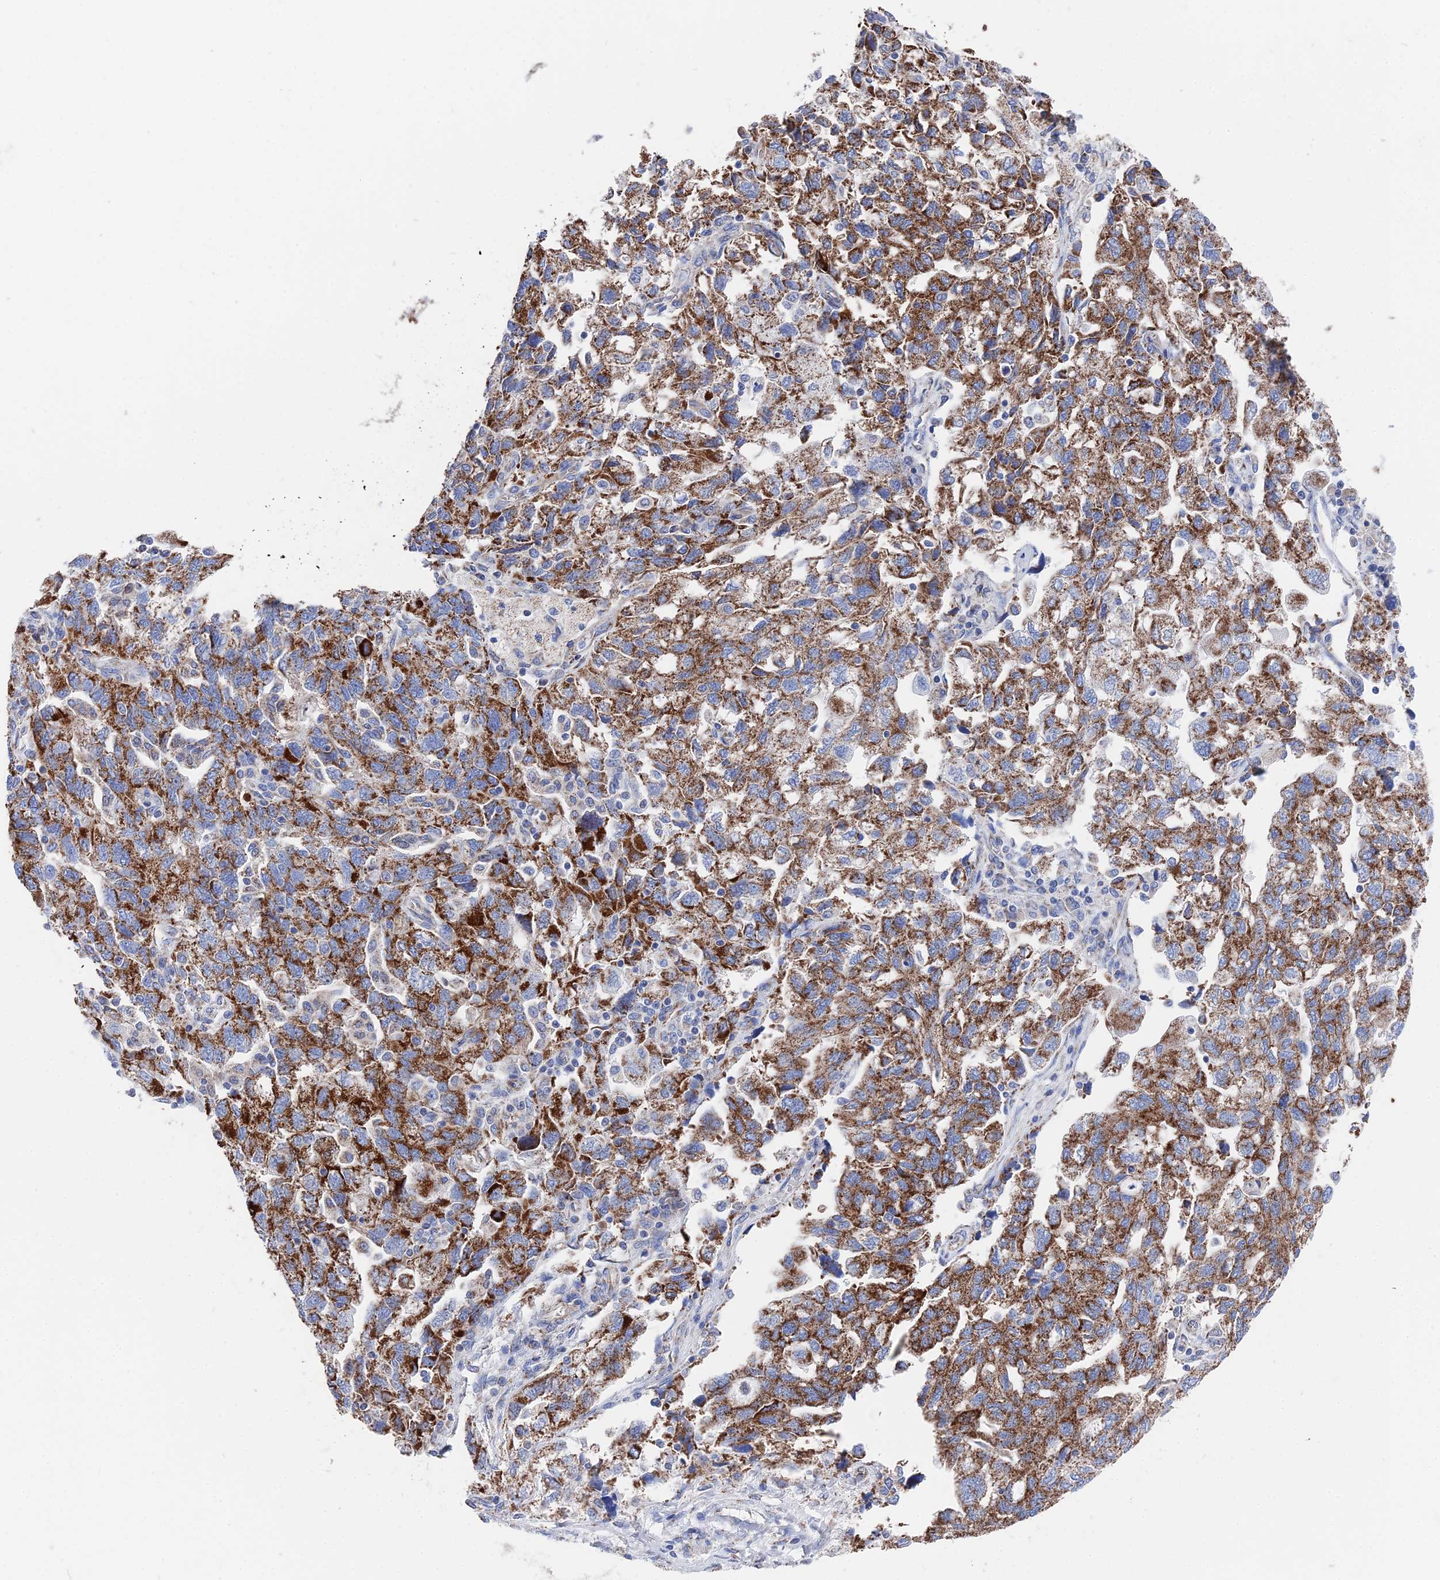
{"staining": {"intensity": "strong", "quantity": ">75%", "location": "cytoplasmic/membranous"}, "tissue": "ovarian cancer", "cell_type": "Tumor cells", "image_type": "cancer", "snomed": [{"axis": "morphology", "description": "Carcinoma, NOS"}, {"axis": "morphology", "description": "Cystadenocarcinoma, serous, NOS"}, {"axis": "topography", "description": "Ovary"}], "caption": "This is an image of immunohistochemistry (IHC) staining of ovarian cancer, which shows strong expression in the cytoplasmic/membranous of tumor cells.", "gene": "IFT80", "patient": {"sex": "female", "age": 69}}